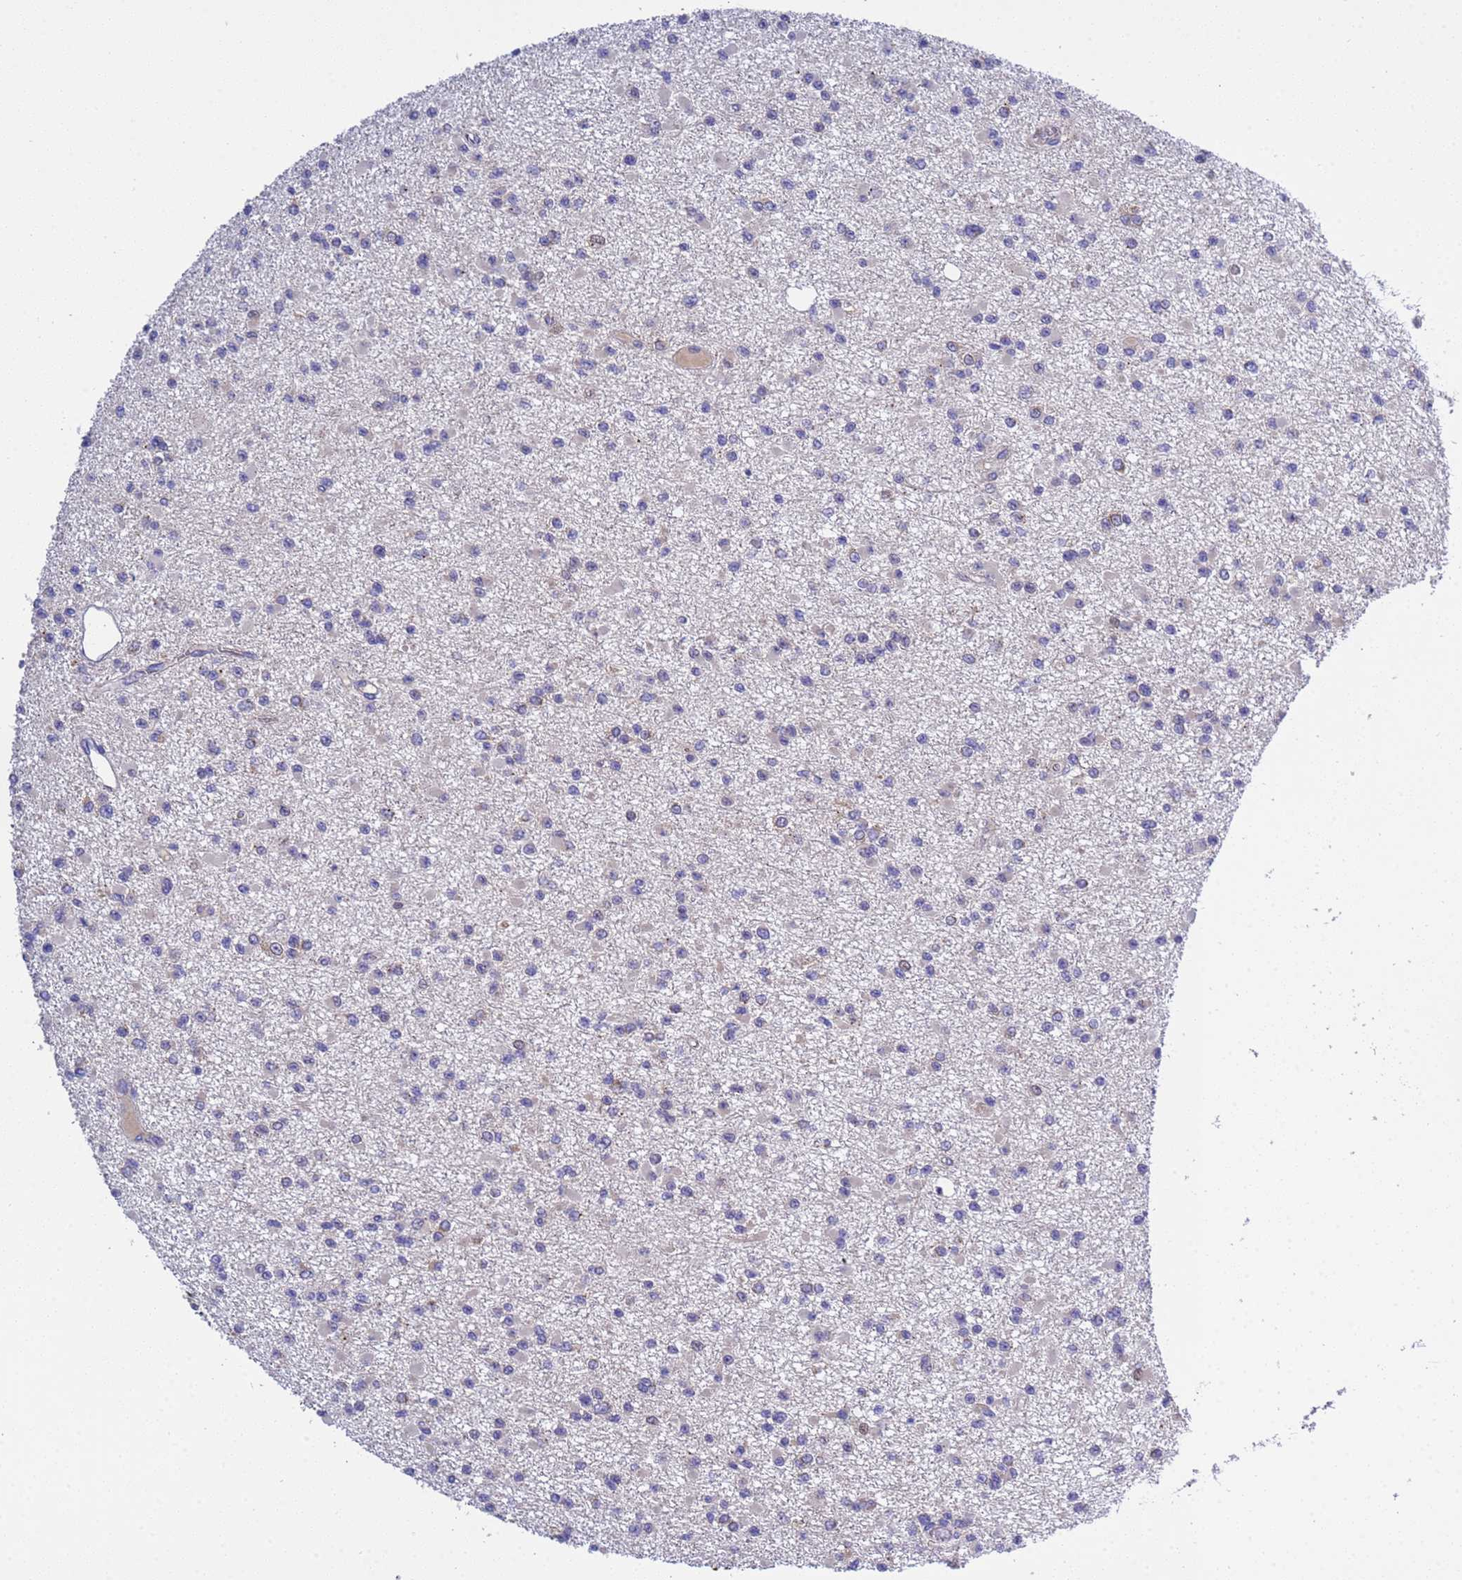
{"staining": {"intensity": "negative", "quantity": "none", "location": "none"}, "tissue": "glioma", "cell_type": "Tumor cells", "image_type": "cancer", "snomed": [{"axis": "morphology", "description": "Glioma, malignant, Low grade"}, {"axis": "topography", "description": "Brain"}], "caption": "Image shows no significant protein staining in tumor cells of malignant glioma (low-grade).", "gene": "RC3H2", "patient": {"sex": "female", "age": 22}}